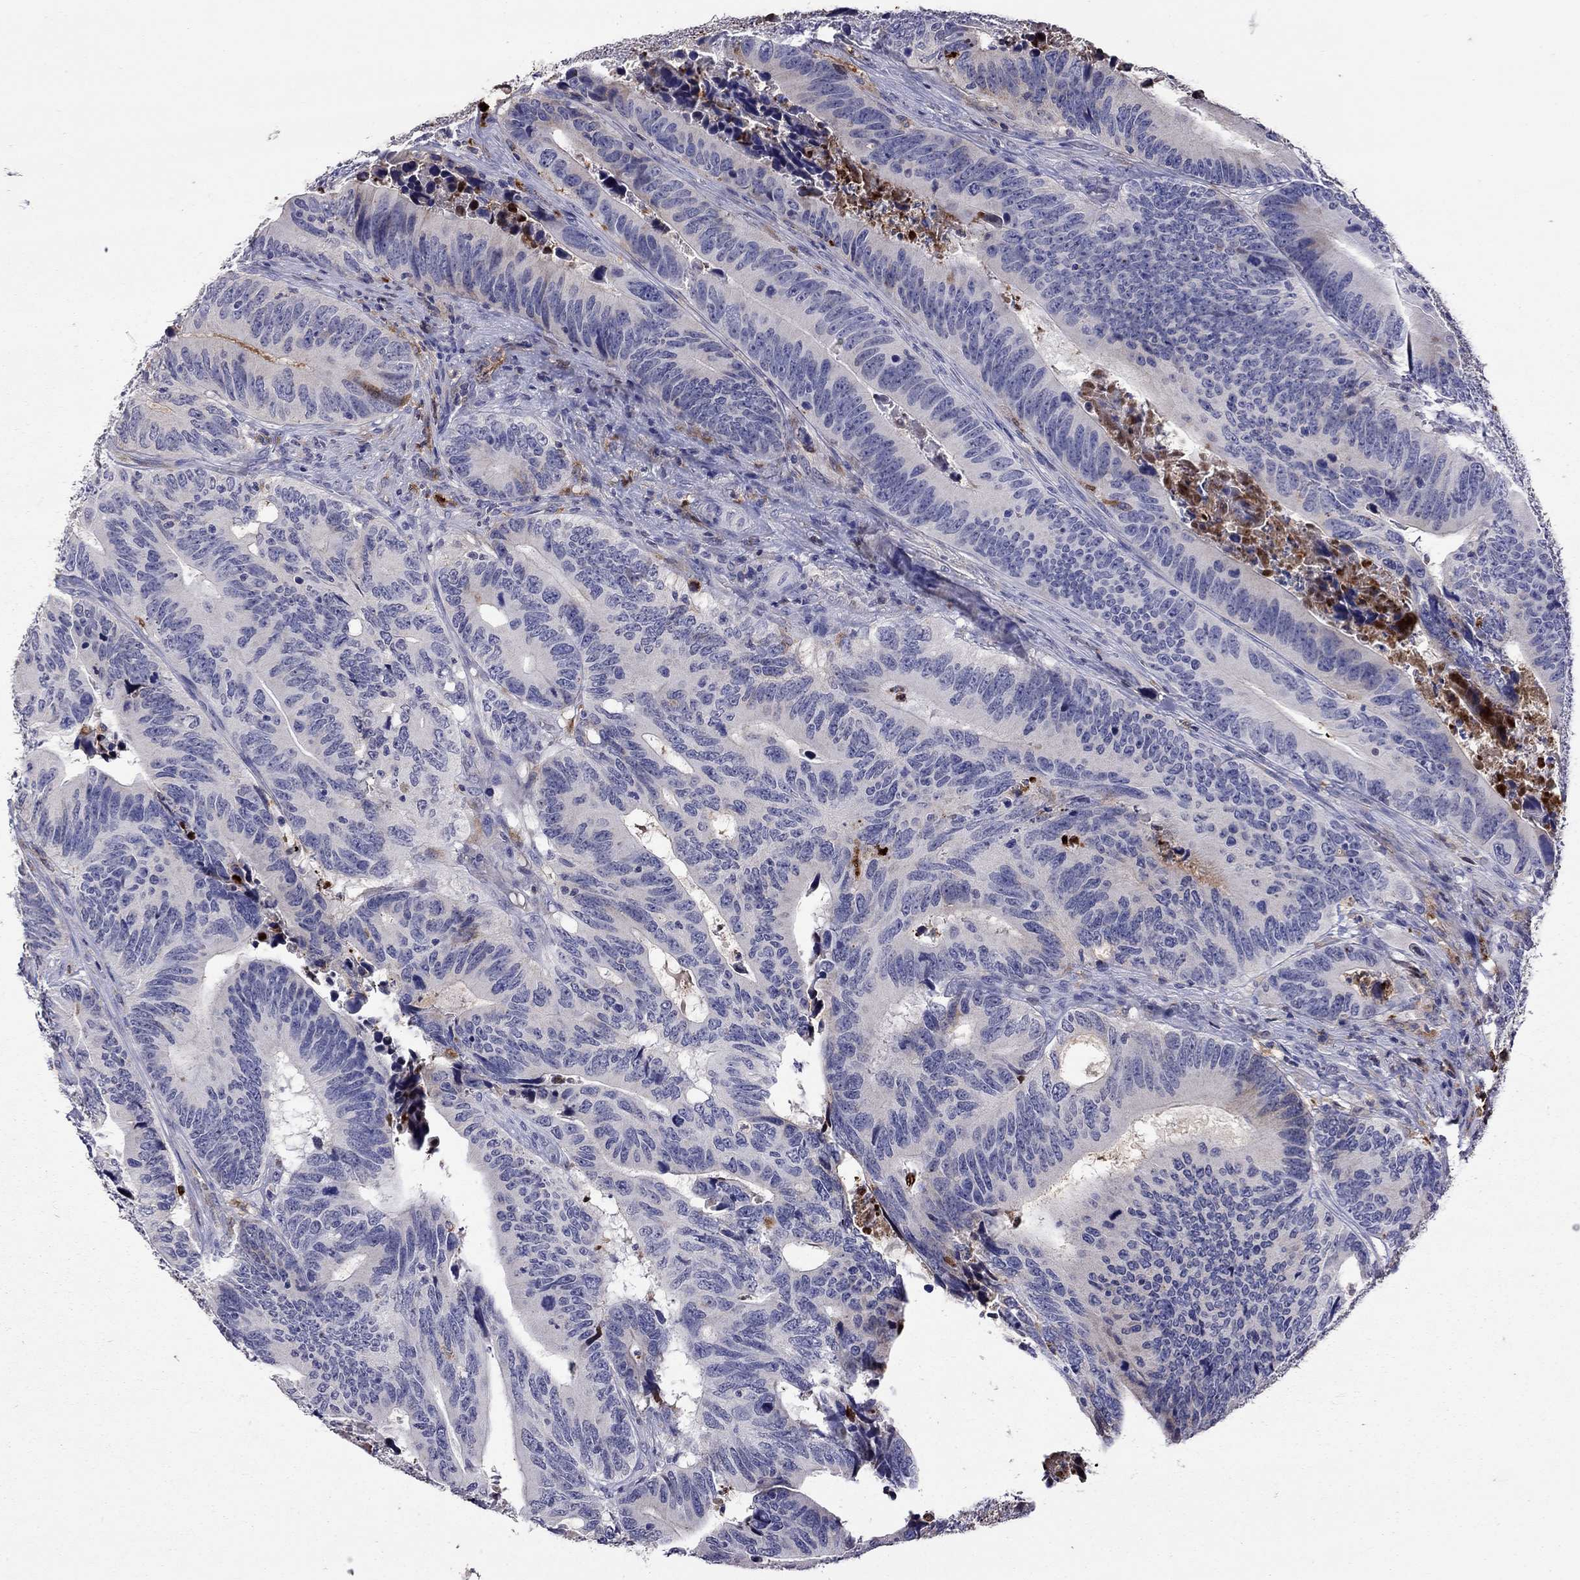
{"staining": {"intensity": "weak", "quantity": "<25%", "location": "cytoplasmic/membranous"}, "tissue": "colorectal cancer", "cell_type": "Tumor cells", "image_type": "cancer", "snomed": [{"axis": "morphology", "description": "Adenocarcinoma, NOS"}, {"axis": "topography", "description": "Colon"}], "caption": "The micrograph displays no significant positivity in tumor cells of adenocarcinoma (colorectal).", "gene": "SERPINA3", "patient": {"sex": "female", "age": 90}}